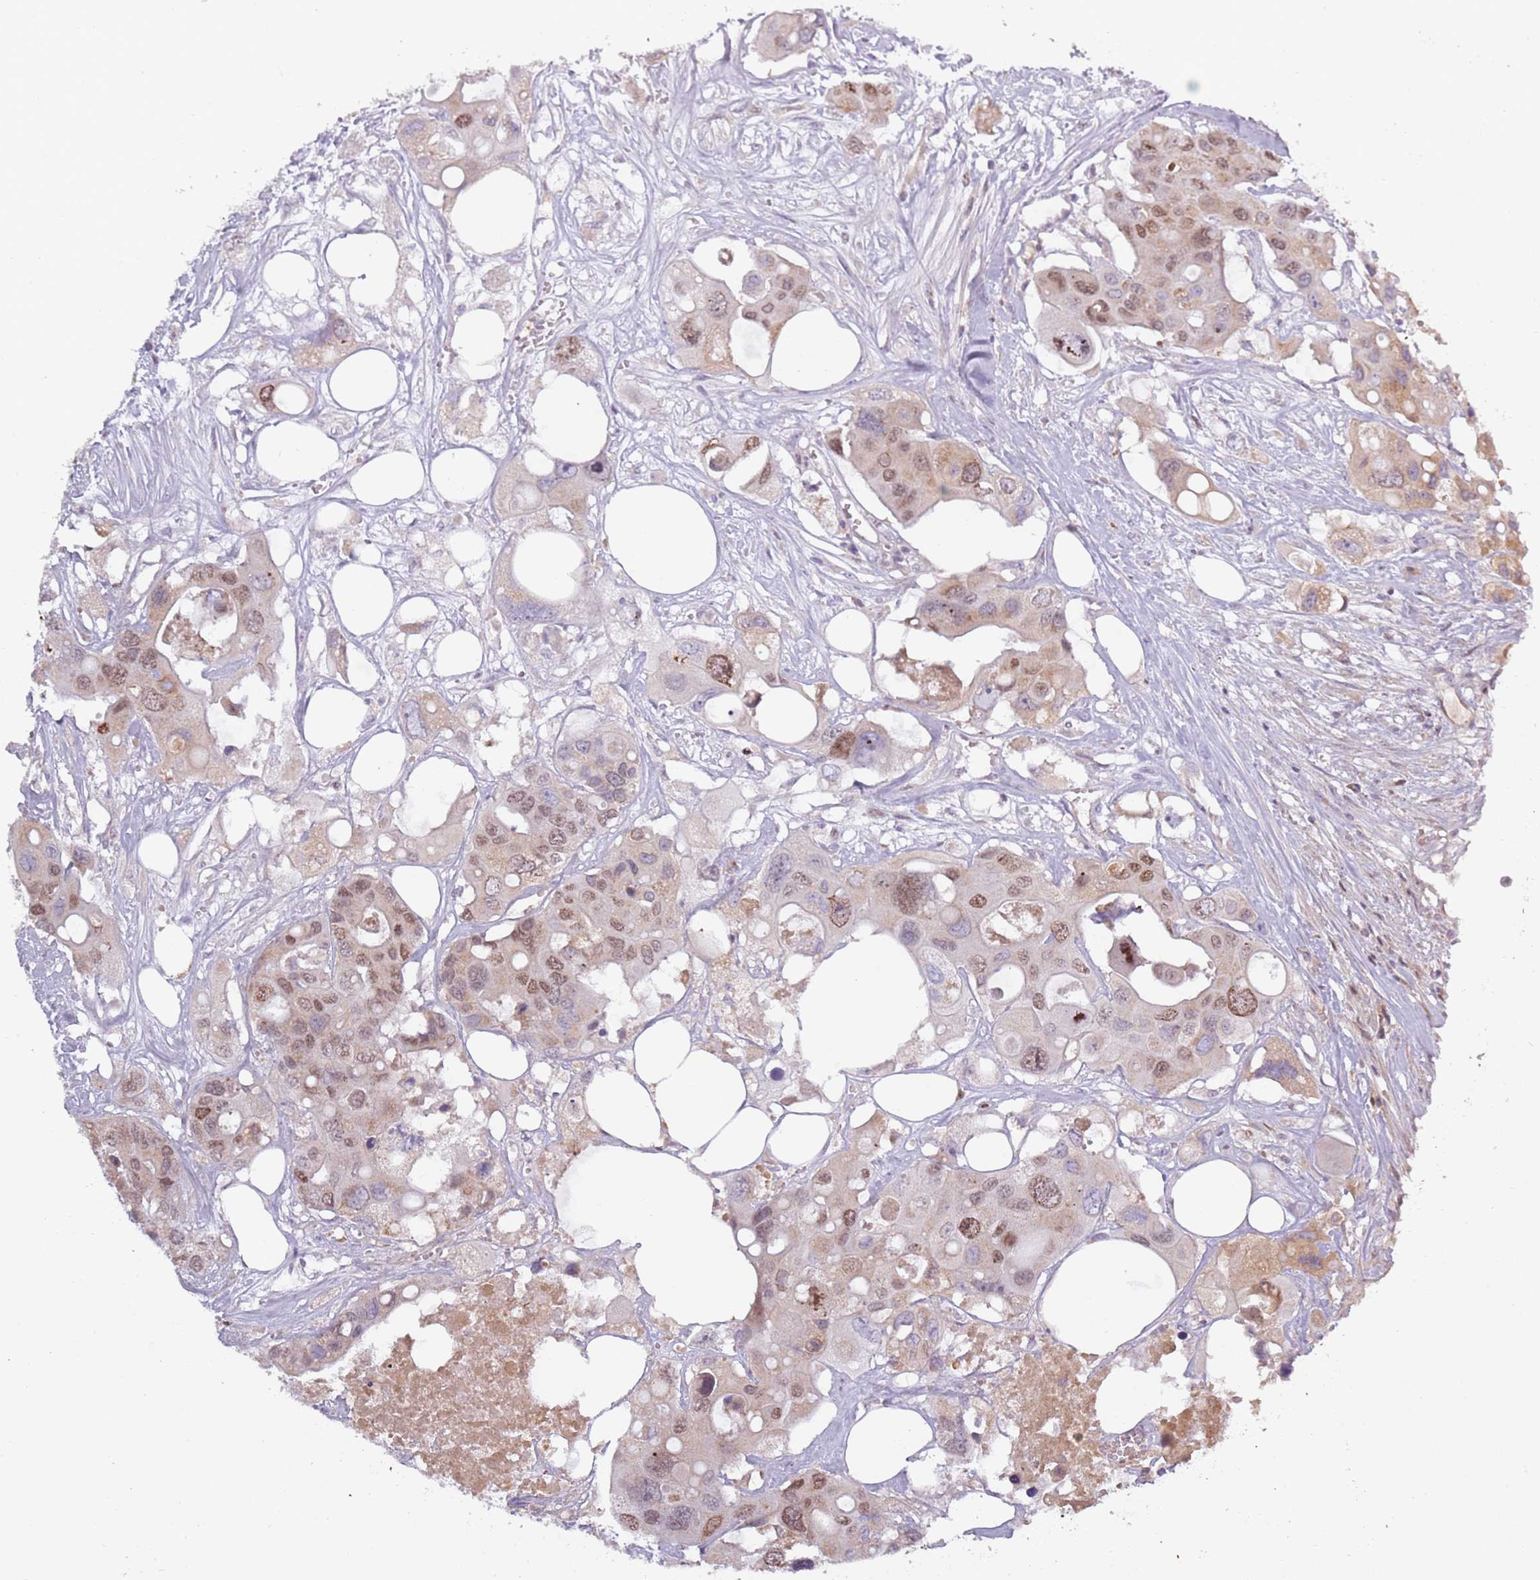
{"staining": {"intensity": "moderate", "quantity": "25%-75%", "location": "nuclear"}, "tissue": "colorectal cancer", "cell_type": "Tumor cells", "image_type": "cancer", "snomed": [{"axis": "morphology", "description": "Adenocarcinoma, NOS"}, {"axis": "topography", "description": "Colon"}], "caption": "Brown immunohistochemical staining in human adenocarcinoma (colorectal) demonstrates moderate nuclear positivity in approximately 25%-75% of tumor cells. Nuclei are stained in blue.", "gene": "SYS1", "patient": {"sex": "male", "age": 77}}